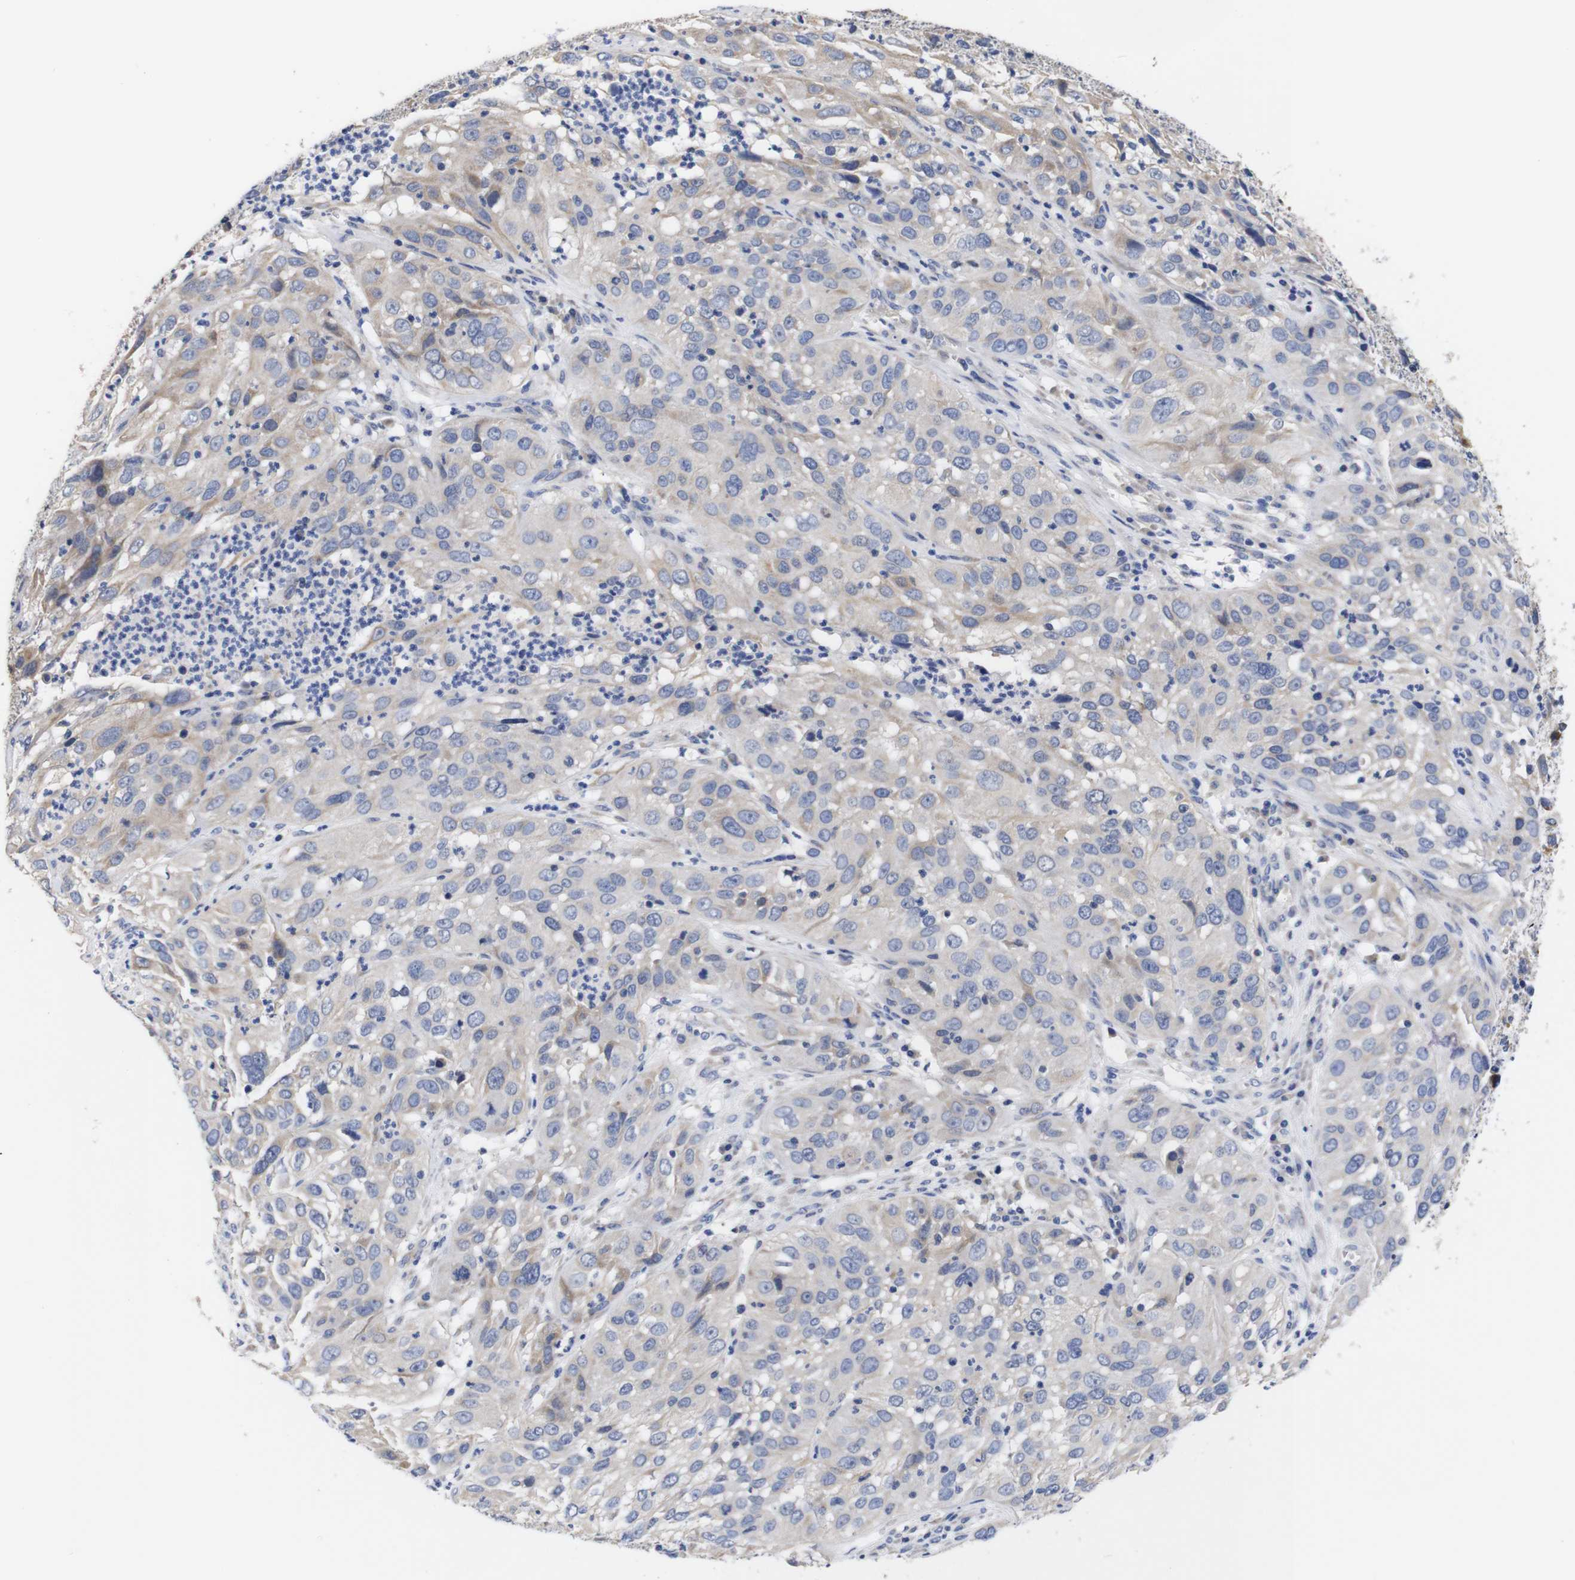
{"staining": {"intensity": "weak", "quantity": "<25%", "location": "cytoplasmic/membranous"}, "tissue": "cervical cancer", "cell_type": "Tumor cells", "image_type": "cancer", "snomed": [{"axis": "morphology", "description": "Squamous cell carcinoma, NOS"}, {"axis": "topography", "description": "Cervix"}], "caption": "High magnification brightfield microscopy of cervical squamous cell carcinoma stained with DAB (brown) and counterstained with hematoxylin (blue): tumor cells show no significant expression.", "gene": "OPN3", "patient": {"sex": "female", "age": 32}}